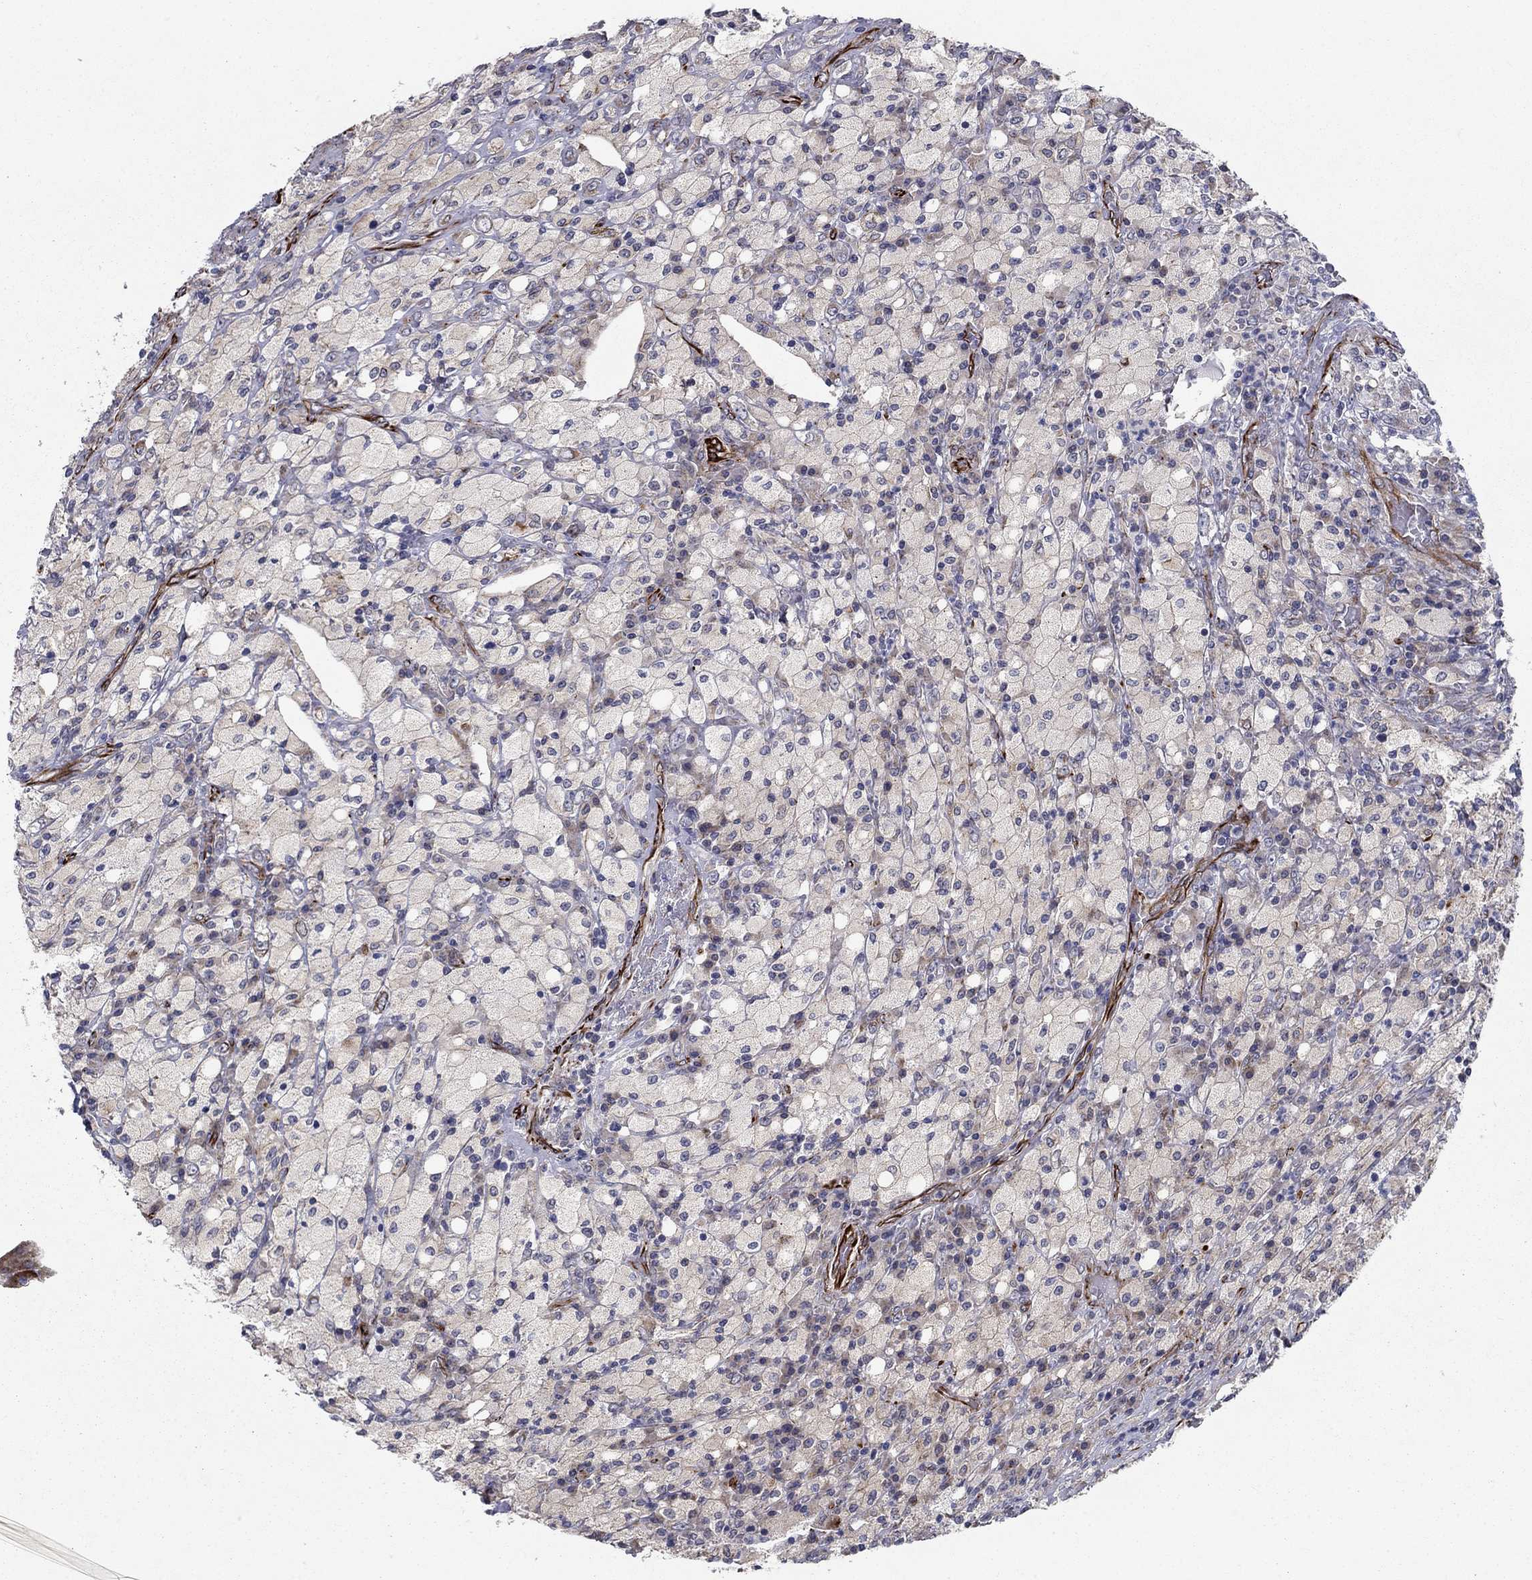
{"staining": {"intensity": "negative", "quantity": "none", "location": "none"}, "tissue": "testis cancer", "cell_type": "Tumor cells", "image_type": "cancer", "snomed": [{"axis": "morphology", "description": "Necrosis, NOS"}, {"axis": "morphology", "description": "Carcinoma, Embryonal, NOS"}, {"axis": "topography", "description": "Testis"}], "caption": "There is no significant staining in tumor cells of testis cancer (embryonal carcinoma).", "gene": "LACTB2", "patient": {"sex": "male", "age": 19}}